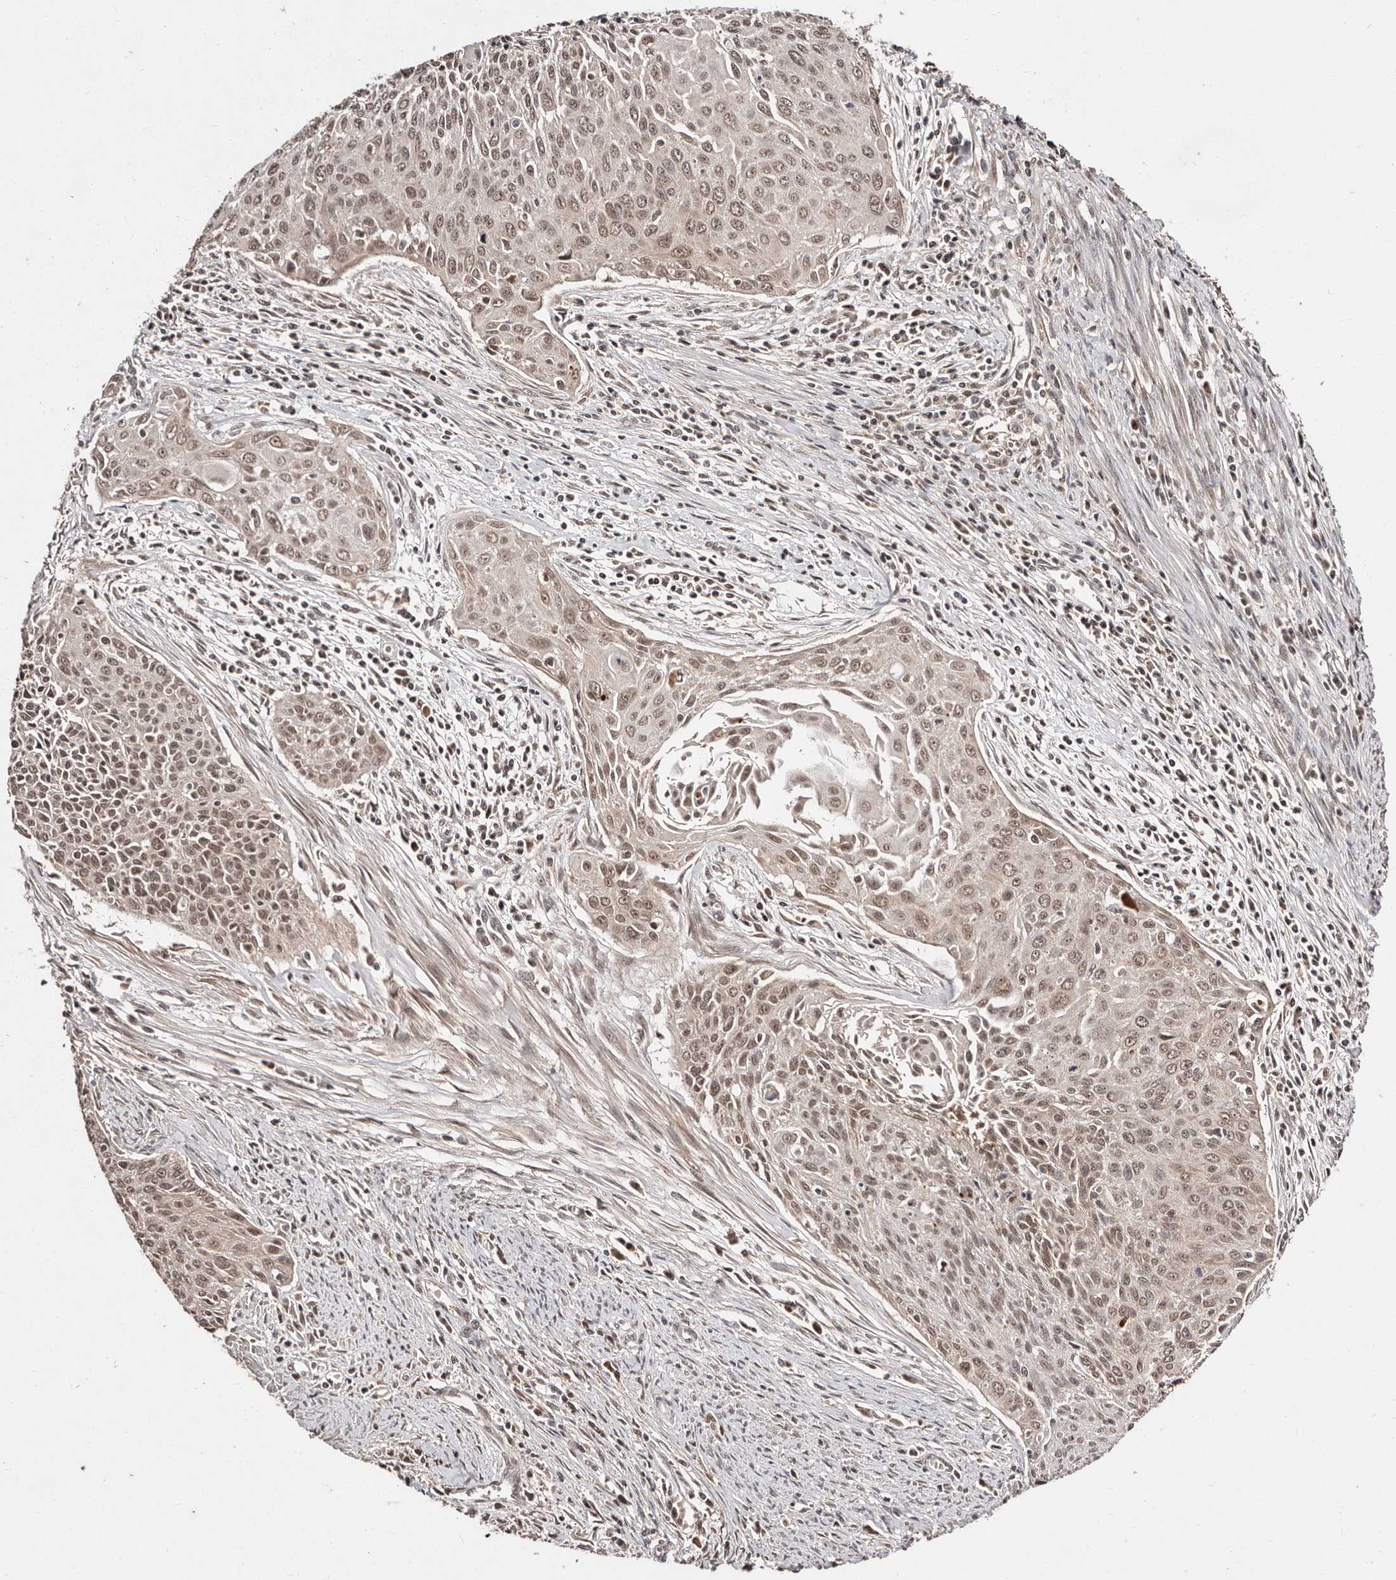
{"staining": {"intensity": "weak", "quantity": ">75%", "location": "nuclear"}, "tissue": "cervical cancer", "cell_type": "Tumor cells", "image_type": "cancer", "snomed": [{"axis": "morphology", "description": "Squamous cell carcinoma, NOS"}, {"axis": "topography", "description": "Cervix"}], "caption": "A high-resolution micrograph shows immunohistochemistry (IHC) staining of cervical cancer, which exhibits weak nuclear staining in about >75% of tumor cells. Nuclei are stained in blue.", "gene": "BICRAL", "patient": {"sex": "female", "age": 55}}